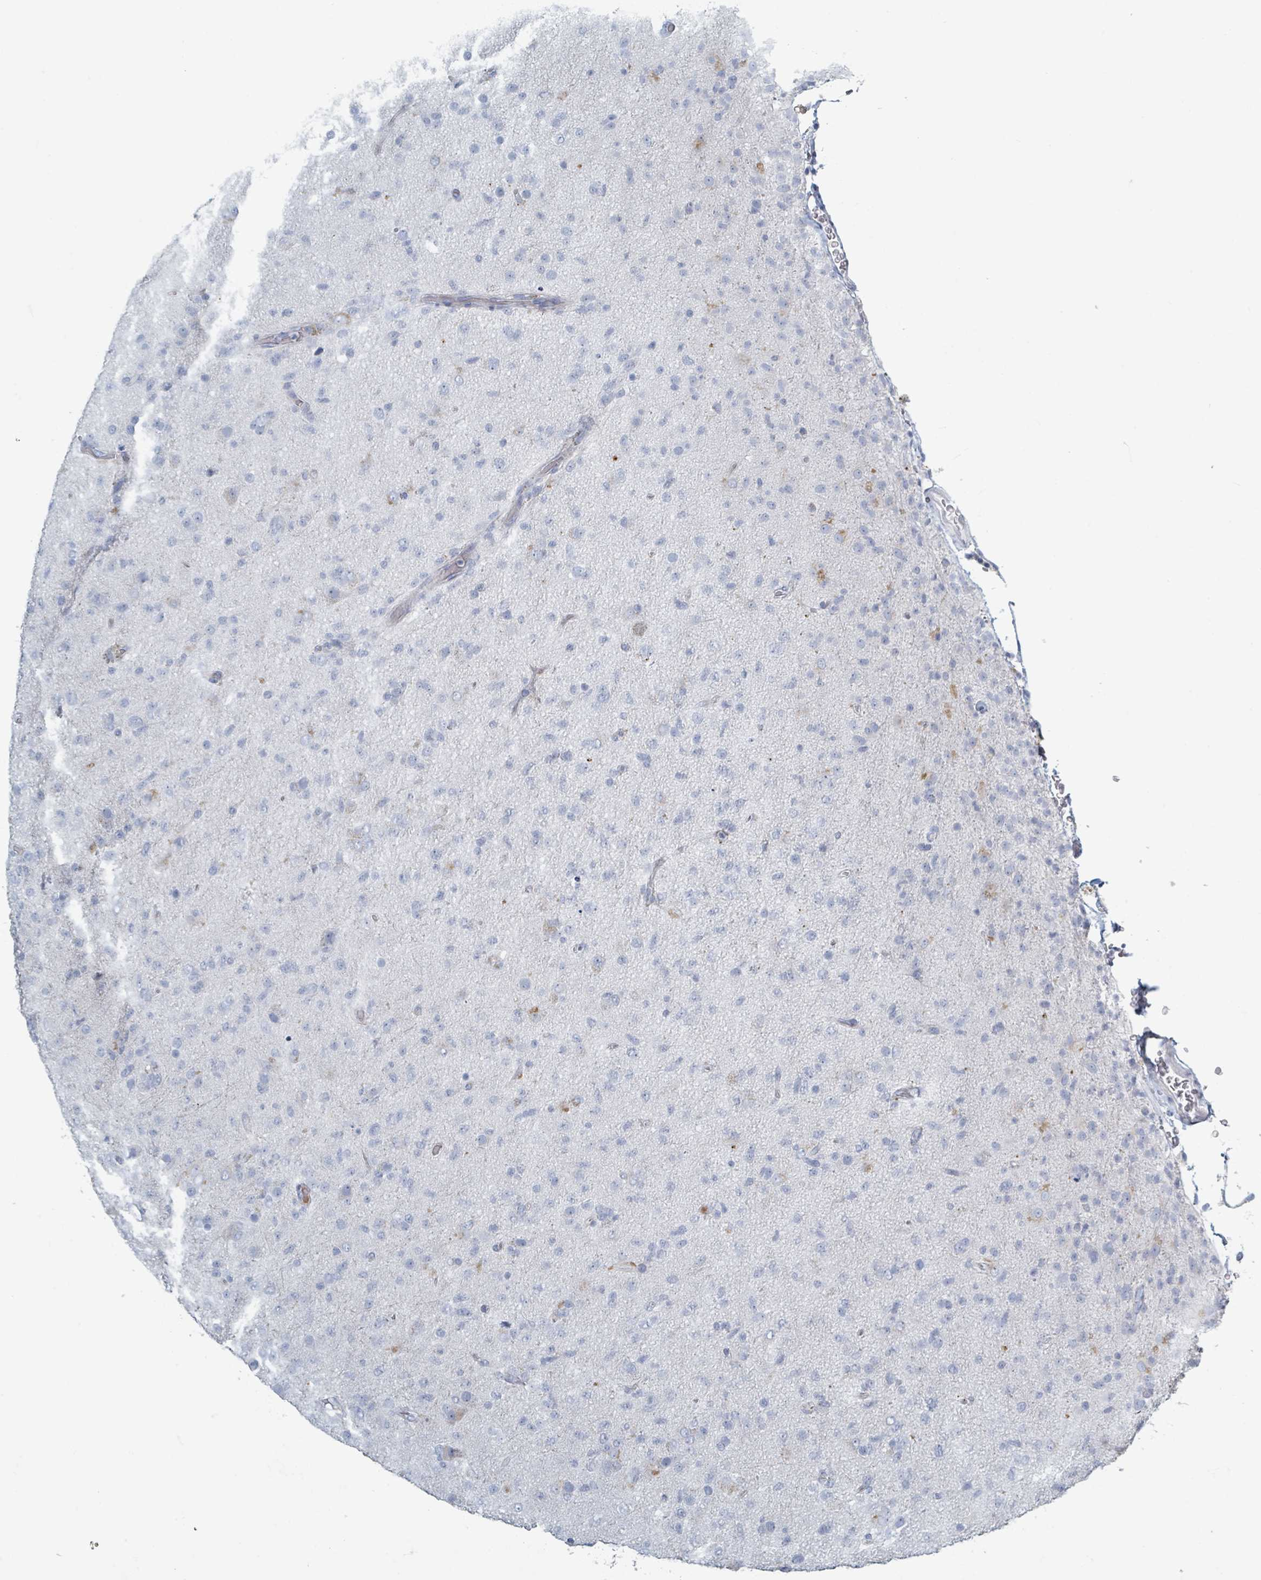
{"staining": {"intensity": "negative", "quantity": "none", "location": "none"}, "tissue": "glioma", "cell_type": "Tumor cells", "image_type": "cancer", "snomed": [{"axis": "morphology", "description": "Glioma, malignant, Low grade"}, {"axis": "topography", "description": "Brain"}], "caption": "DAB (3,3'-diaminobenzidine) immunohistochemical staining of human malignant glioma (low-grade) exhibits no significant staining in tumor cells.", "gene": "HEATR5A", "patient": {"sex": "male", "age": 65}}